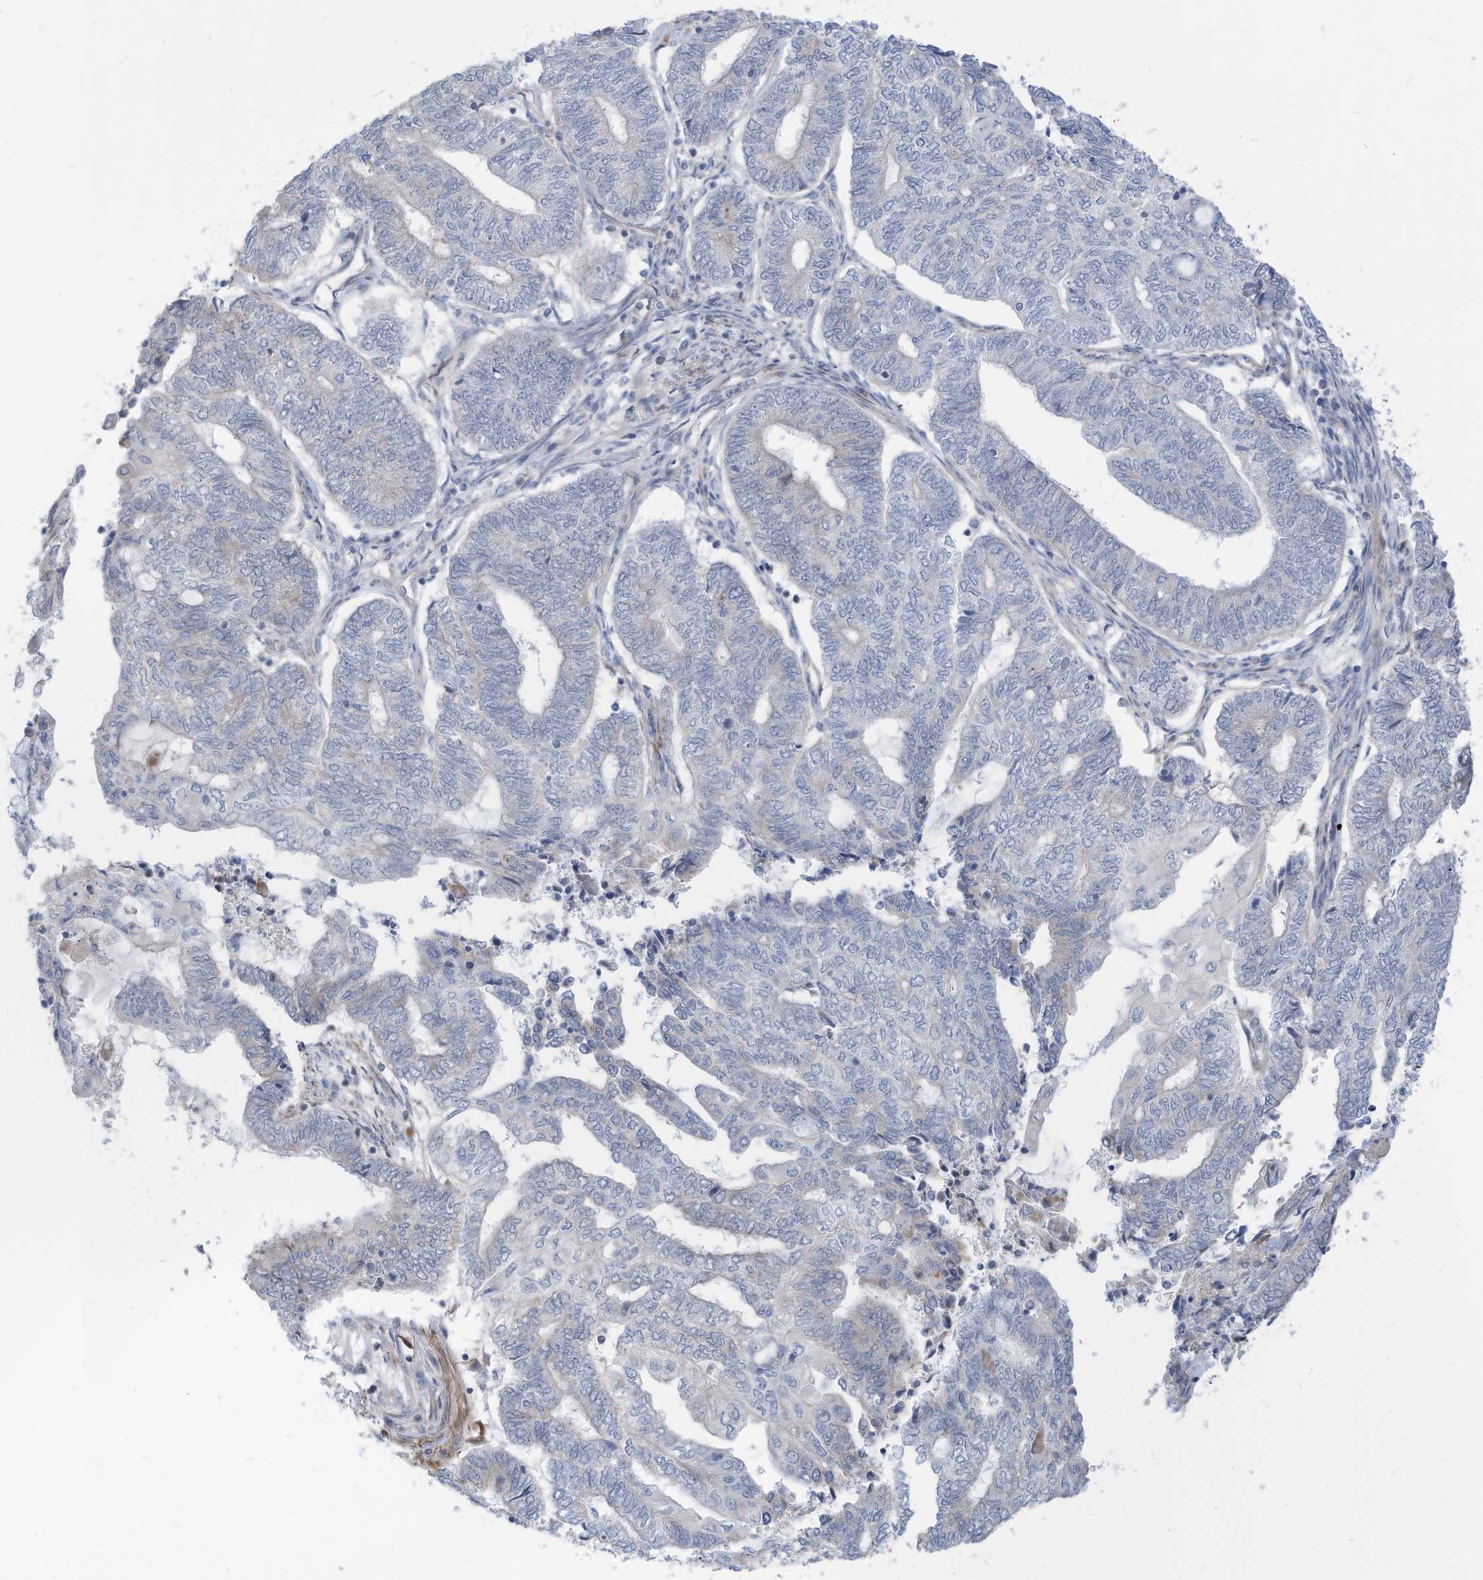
{"staining": {"intensity": "negative", "quantity": "none", "location": "none"}, "tissue": "endometrial cancer", "cell_type": "Tumor cells", "image_type": "cancer", "snomed": [{"axis": "morphology", "description": "Adenocarcinoma, NOS"}, {"axis": "topography", "description": "Uterus"}, {"axis": "topography", "description": "Endometrium"}], "caption": "DAB immunohistochemical staining of human endometrial cancer reveals no significant positivity in tumor cells.", "gene": "GPATCH3", "patient": {"sex": "female", "age": 70}}